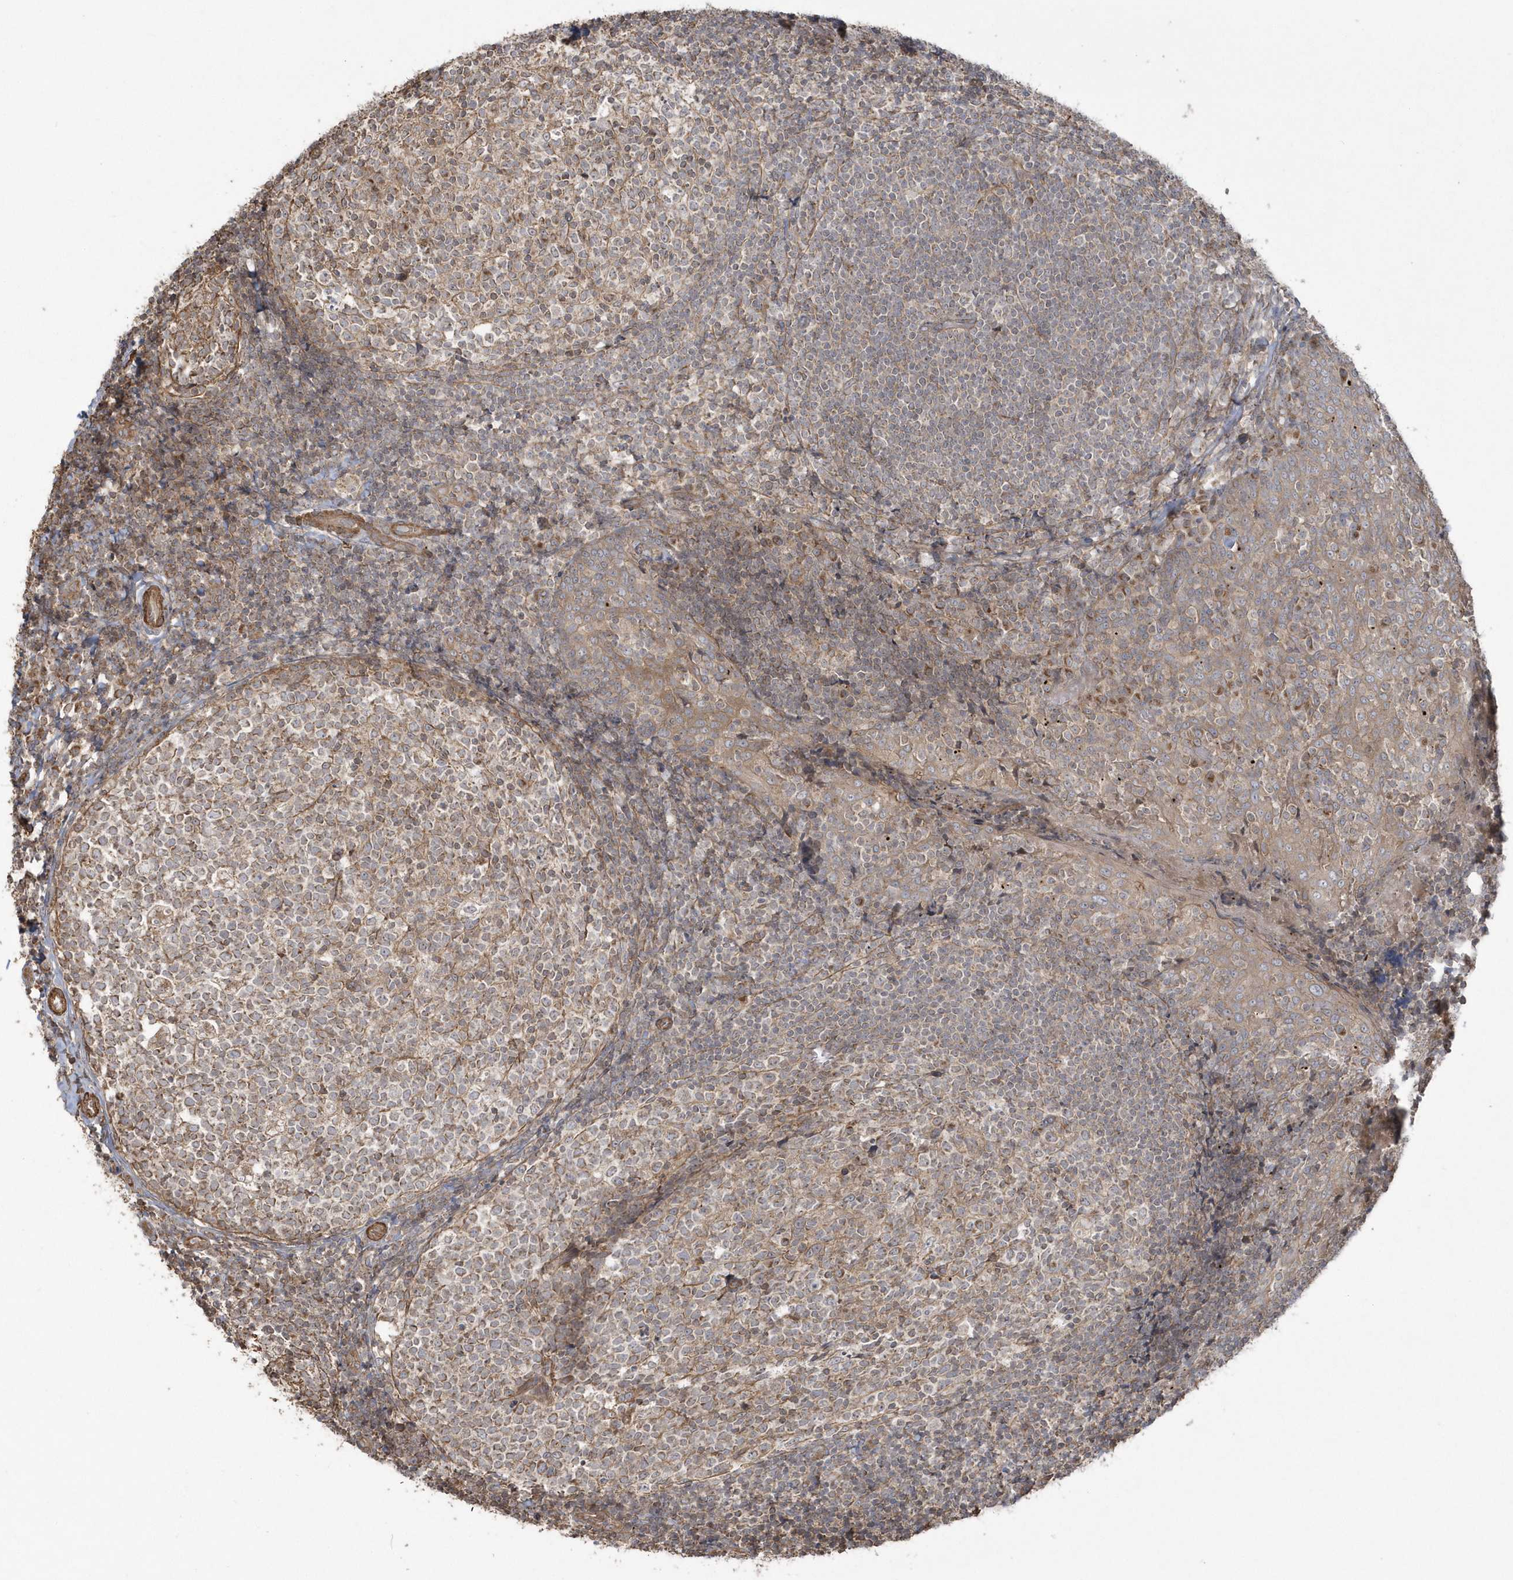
{"staining": {"intensity": "weak", "quantity": "25%-75%", "location": "cytoplasmic/membranous"}, "tissue": "tonsil", "cell_type": "Germinal center cells", "image_type": "normal", "snomed": [{"axis": "morphology", "description": "Normal tissue, NOS"}, {"axis": "topography", "description": "Tonsil"}], "caption": "Brown immunohistochemical staining in benign tonsil demonstrates weak cytoplasmic/membranous expression in approximately 25%-75% of germinal center cells.", "gene": "ARMC8", "patient": {"sex": "female", "age": 19}}